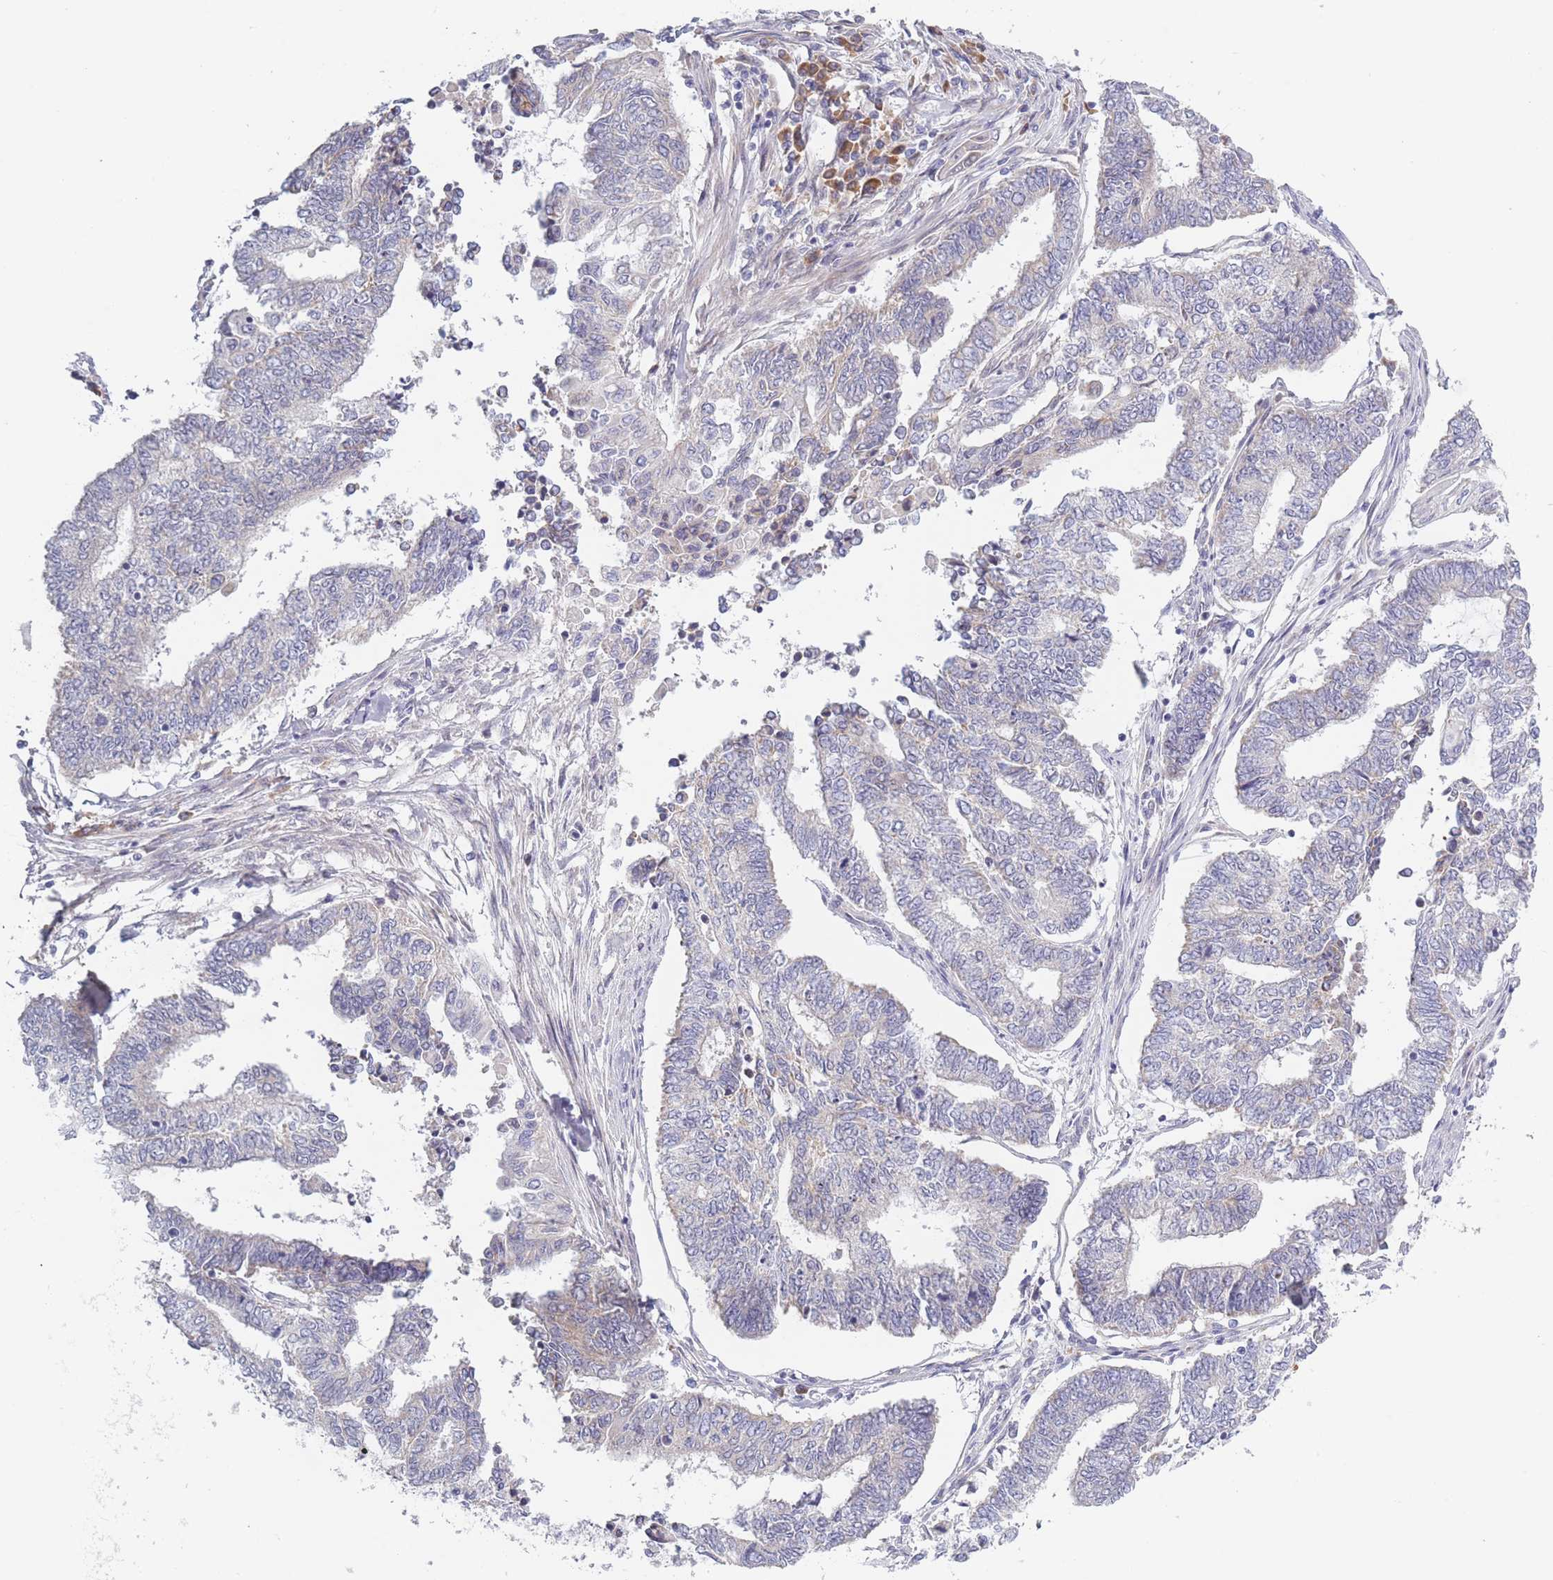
{"staining": {"intensity": "negative", "quantity": "none", "location": "none"}, "tissue": "endometrial cancer", "cell_type": "Tumor cells", "image_type": "cancer", "snomed": [{"axis": "morphology", "description": "Adenocarcinoma, NOS"}, {"axis": "topography", "description": "Uterus"}, {"axis": "topography", "description": "Endometrium"}], "caption": "Adenocarcinoma (endometrial) stained for a protein using immunohistochemistry (IHC) demonstrates no positivity tumor cells.", "gene": "FAM227B", "patient": {"sex": "female", "age": 70}}